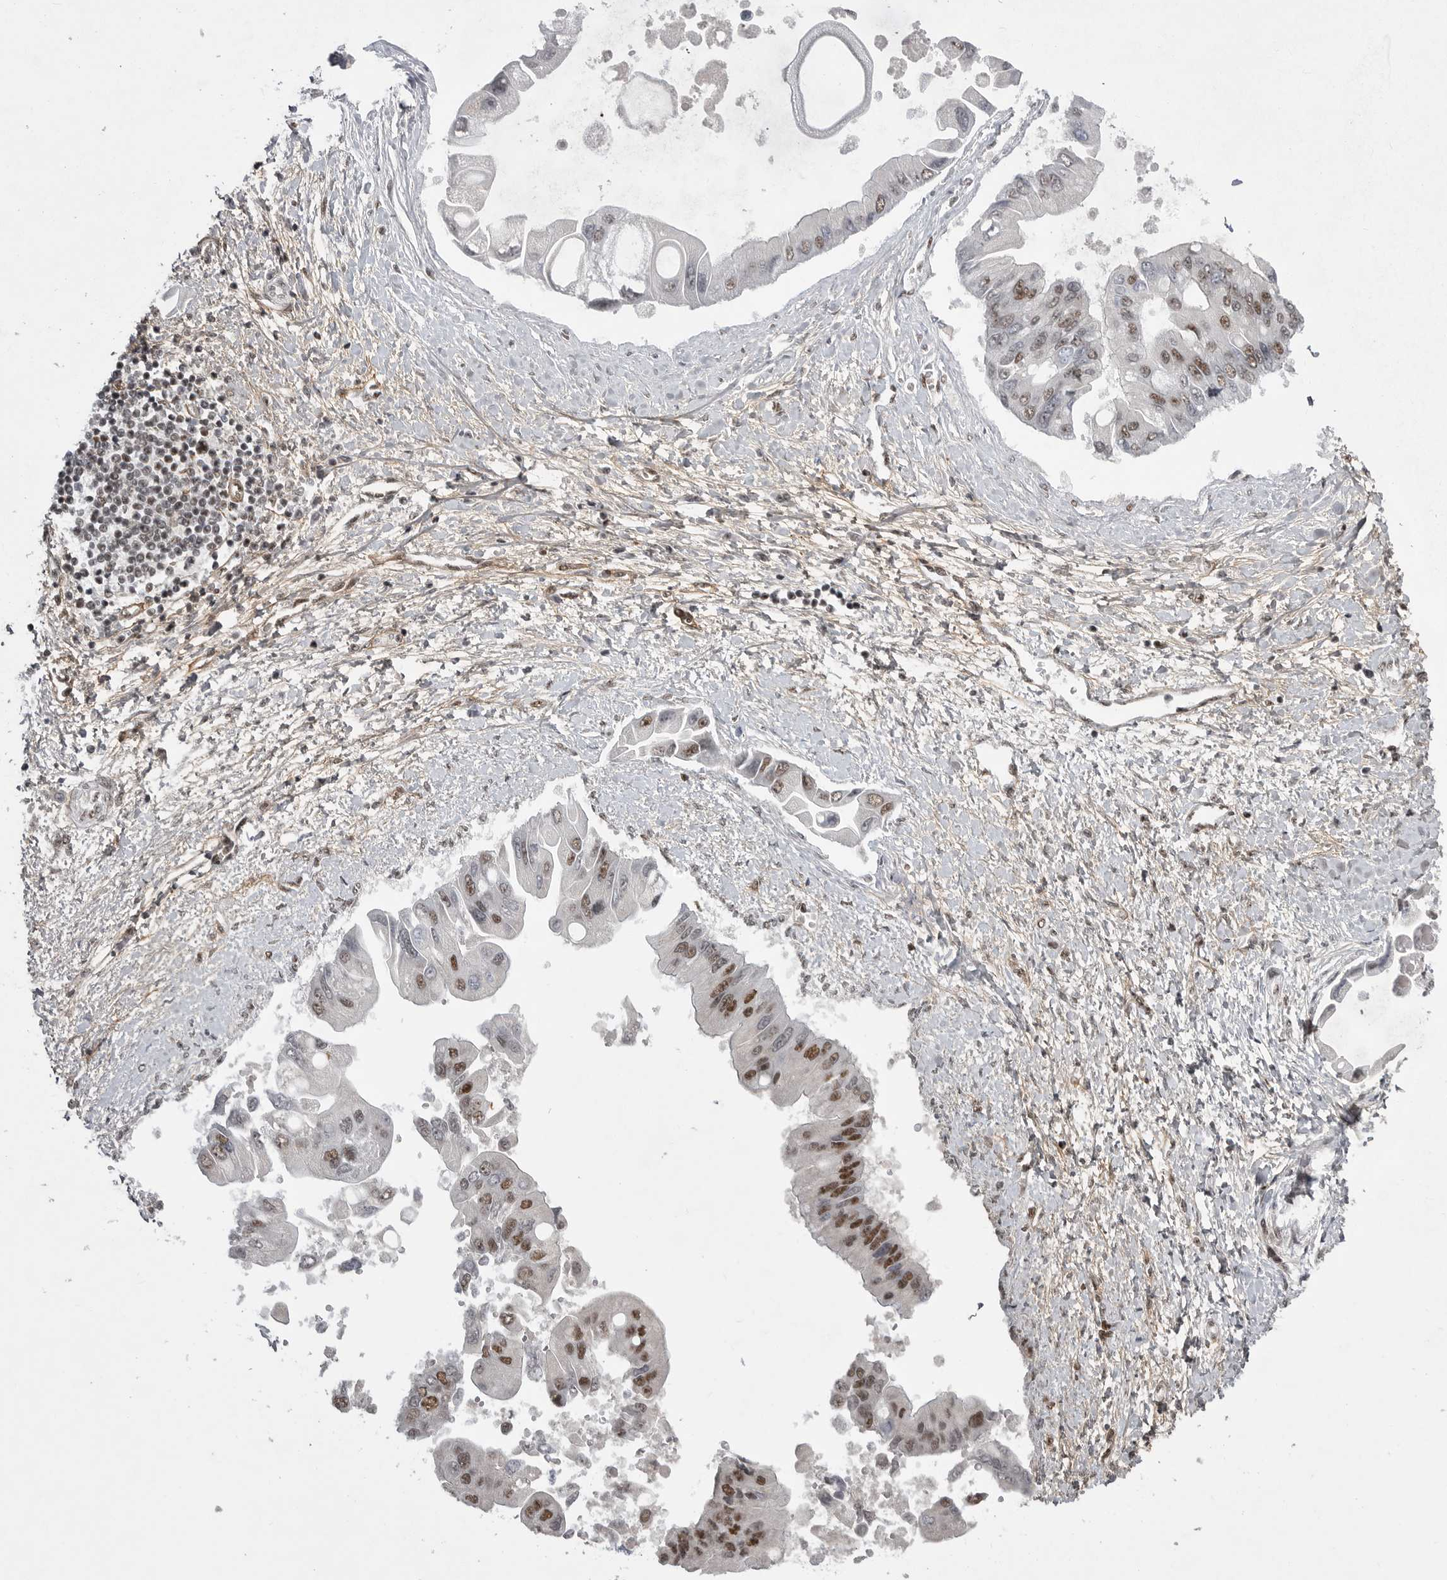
{"staining": {"intensity": "moderate", "quantity": "25%-75%", "location": "nuclear"}, "tissue": "liver cancer", "cell_type": "Tumor cells", "image_type": "cancer", "snomed": [{"axis": "morphology", "description": "Cholangiocarcinoma"}, {"axis": "topography", "description": "Liver"}], "caption": "Tumor cells display medium levels of moderate nuclear expression in about 25%-75% of cells in cholangiocarcinoma (liver).", "gene": "PPP1R8", "patient": {"sex": "male", "age": 50}}